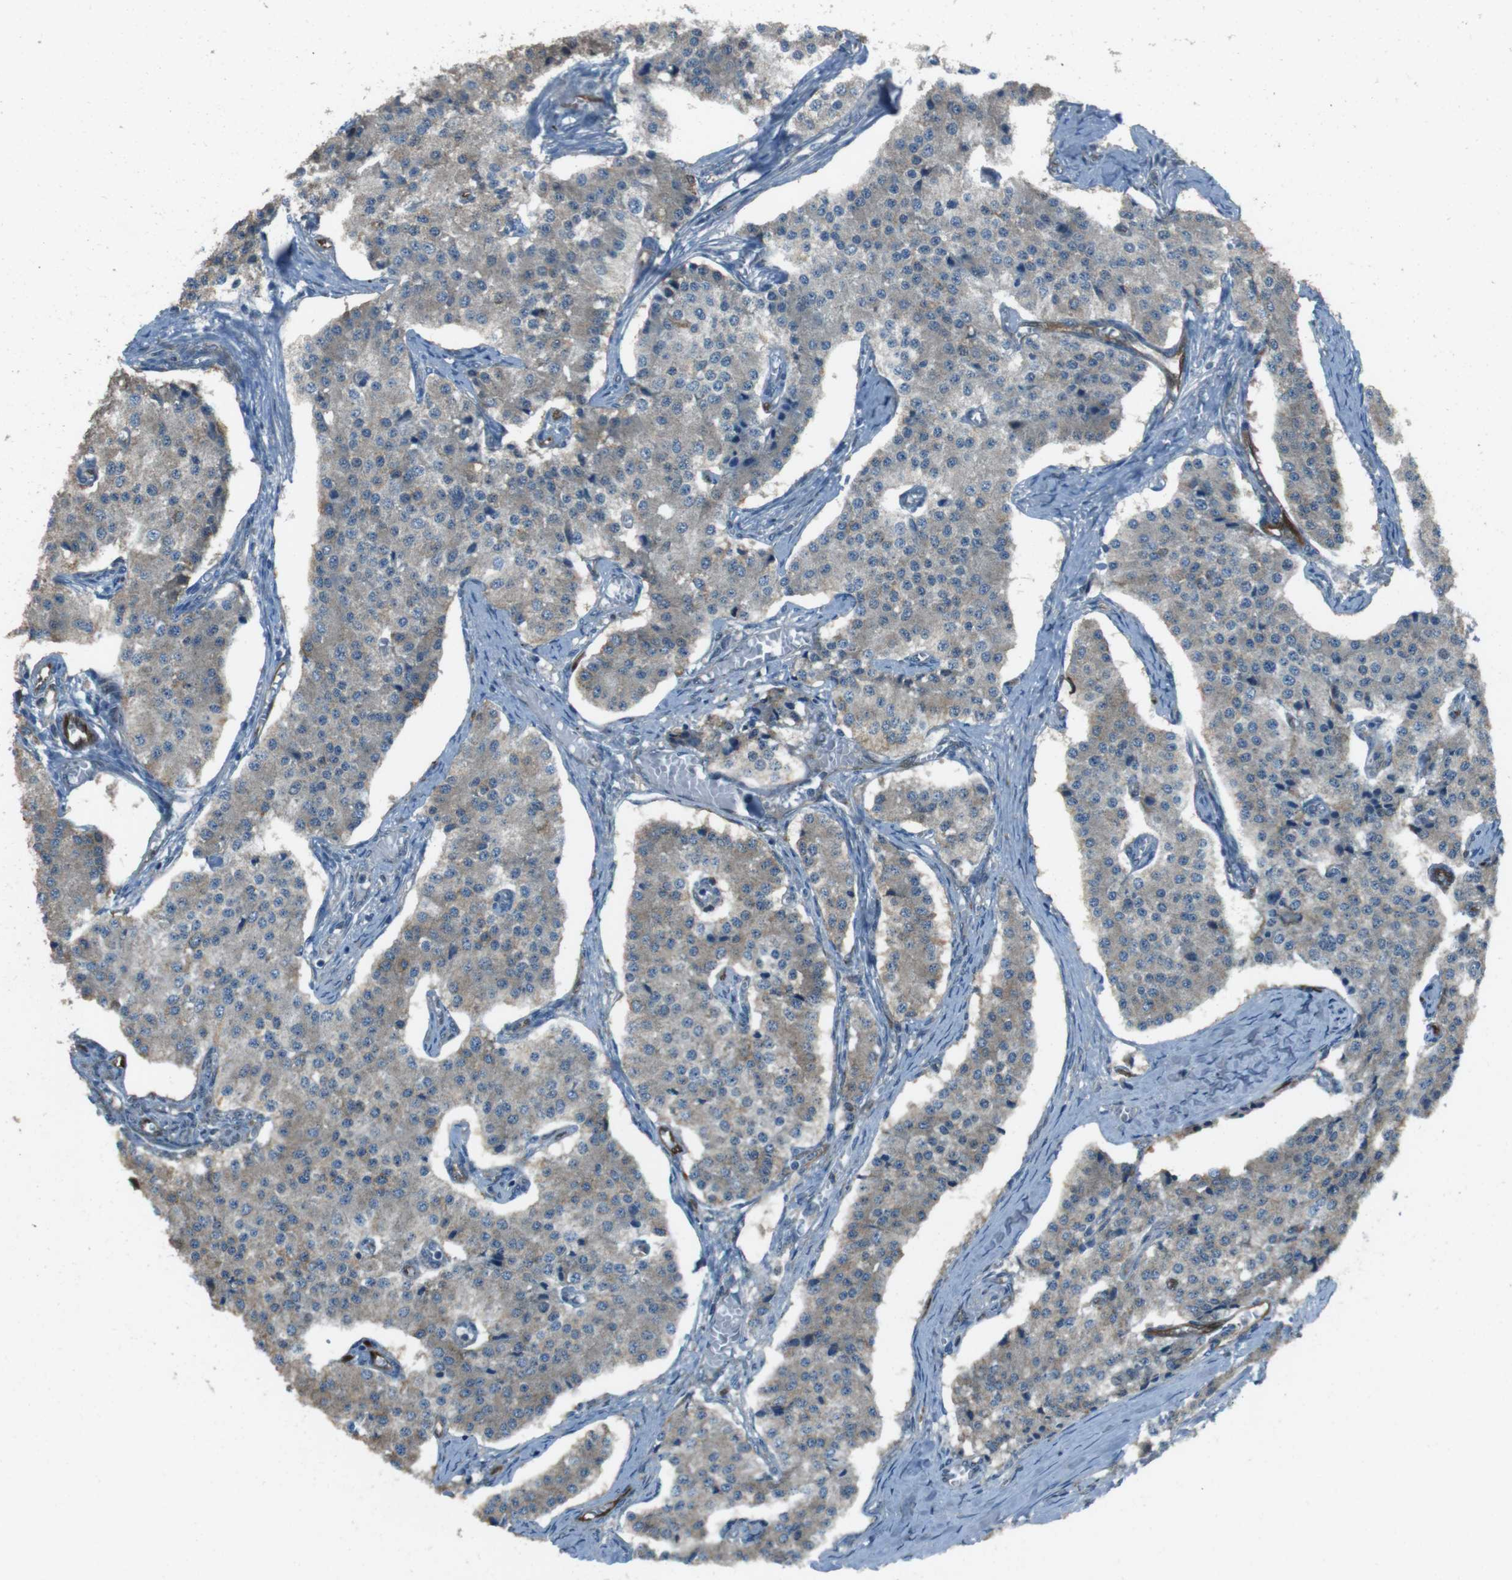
{"staining": {"intensity": "negative", "quantity": "none", "location": "none"}, "tissue": "carcinoid", "cell_type": "Tumor cells", "image_type": "cancer", "snomed": [{"axis": "morphology", "description": "Carcinoid, malignant, NOS"}, {"axis": "topography", "description": "Colon"}], "caption": "Tumor cells show no significant expression in carcinoid.", "gene": "MFAP3", "patient": {"sex": "female", "age": 52}}